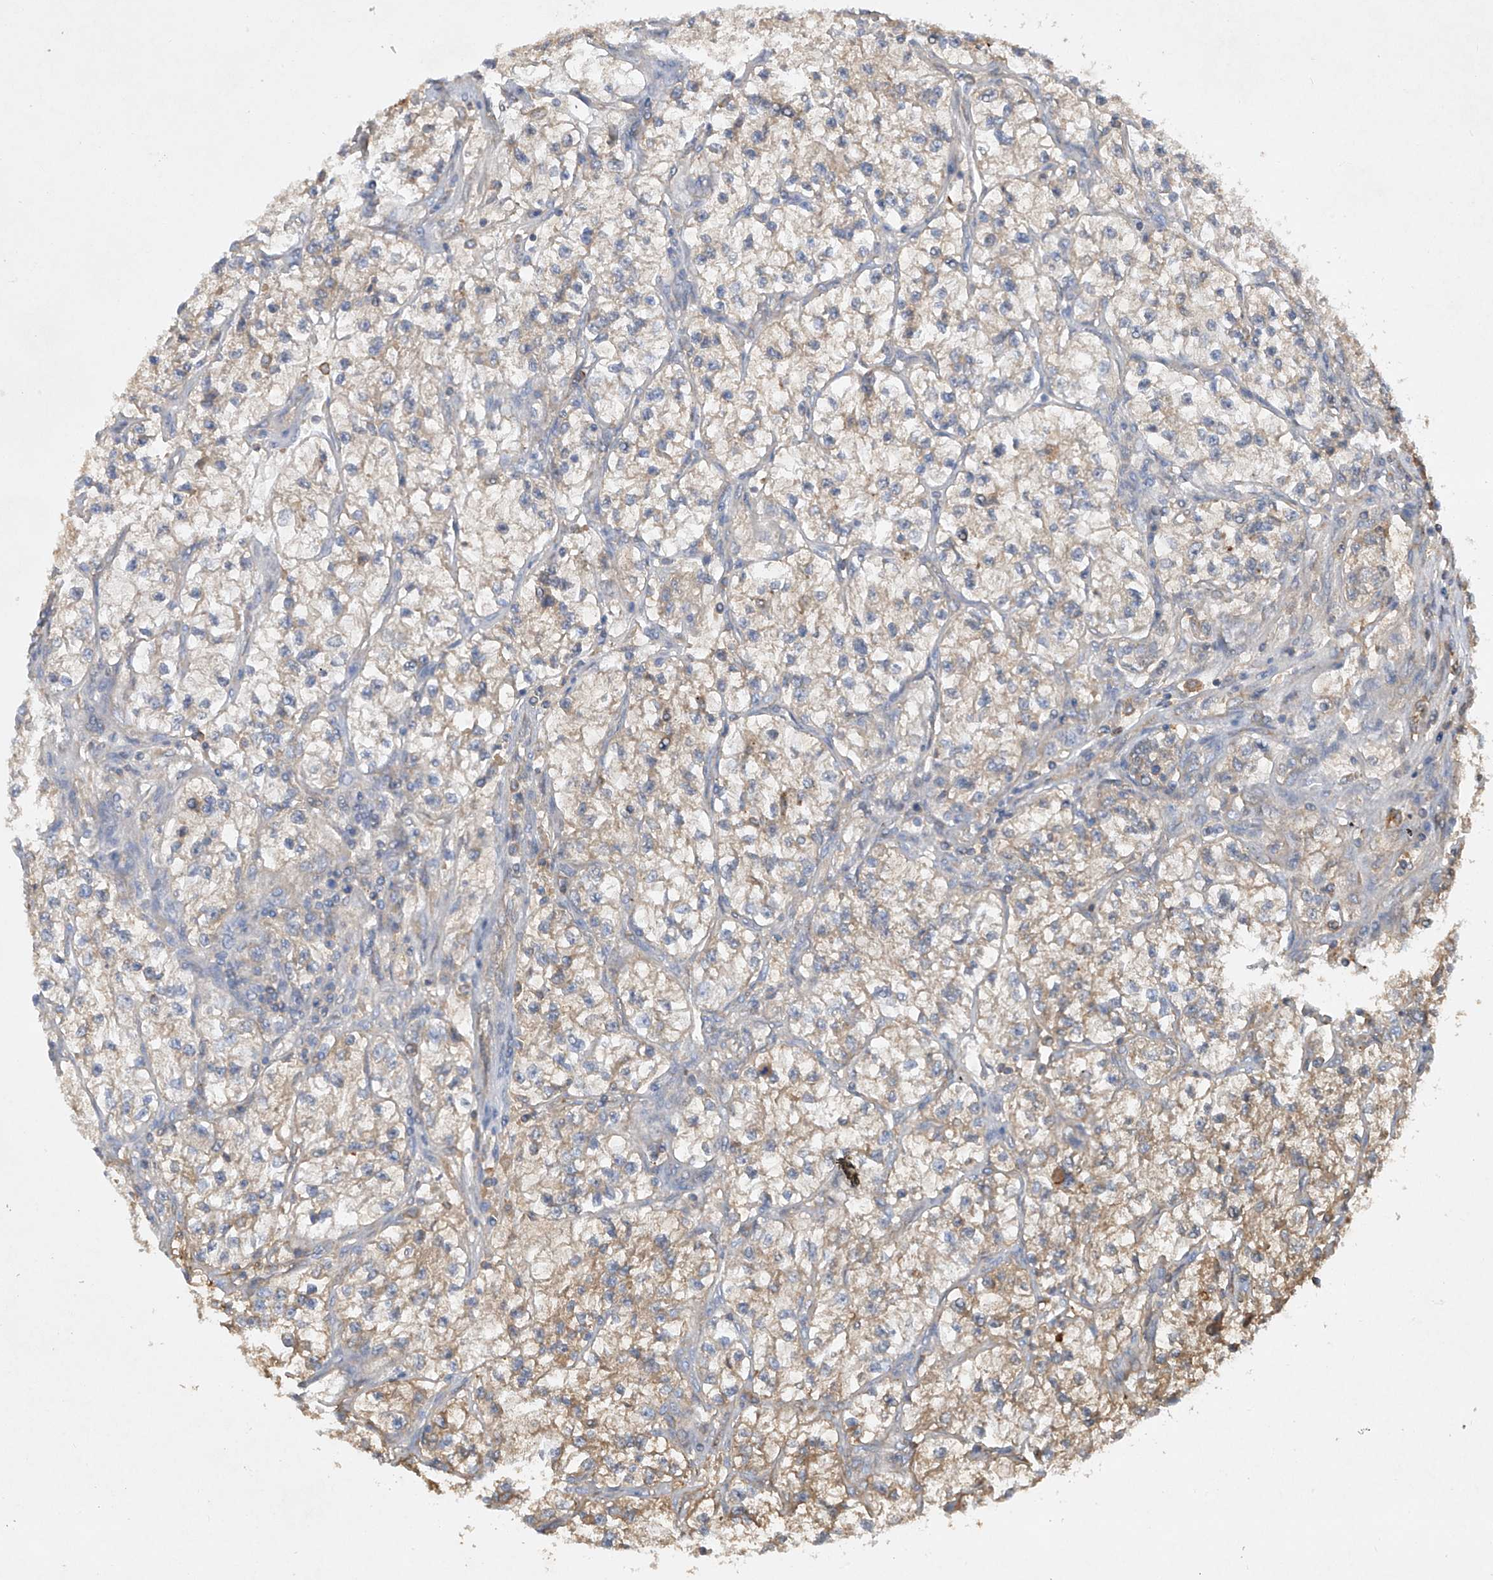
{"staining": {"intensity": "weak", "quantity": "<25%", "location": "cytoplasmic/membranous"}, "tissue": "renal cancer", "cell_type": "Tumor cells", "image_type": "cancer", "snomed": [{"axis": "morphology", "description": "Adenocarcinoma, NOS"}, {"axis": "topography", "description": "Kidney"}], "caption": "This is a image of immunohistochemistry staining of renal cancer (adenocarcinoma), which shows no expression in tumor cells. (Stains: DAB immunohistochemistry with hematoxylin counter stain, Microscopy: brightfield microscopy at high magnification).", "gene": "HAS3", "patient": {"sex": "female", "age": 57}}